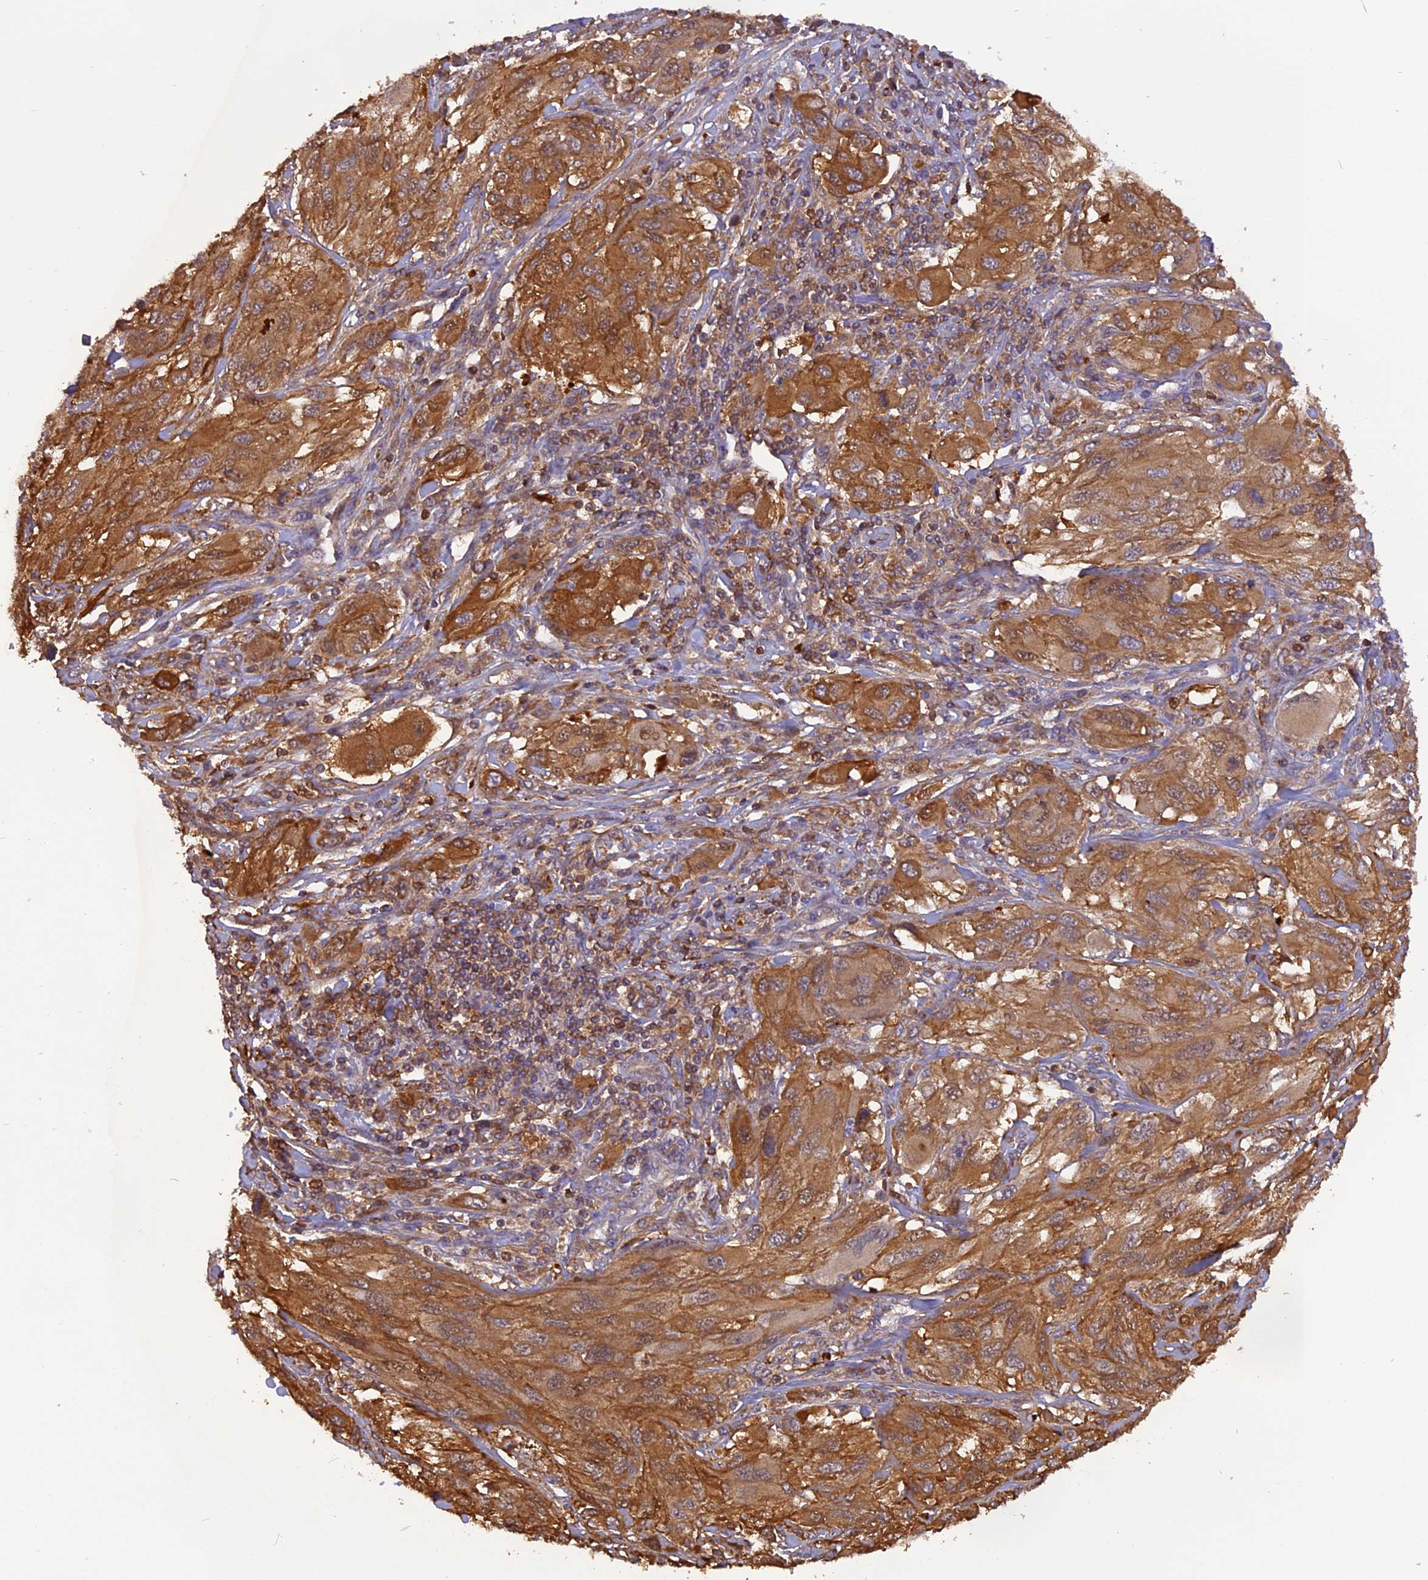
{"staining": {"intensity": "moderate", "quantity": ">75%", "location": "cytoplasmic/membranous"}, "tissue": "melanoma", "cell_type": "Tumor cells", "image_type": "cancer", "snomed": [{"axis": "morphology", "description": "Malignant melanoma, NOS"}, {"axis": "topography", "description": "Skin"}], "caption": "IHC of malignant melanoma displays medium levels of moderate cytoplasmic/membranous positivity in about >75% of tumor cells.", "gene": "STOML1", "patient": {"sex": "female", "age": 91}}